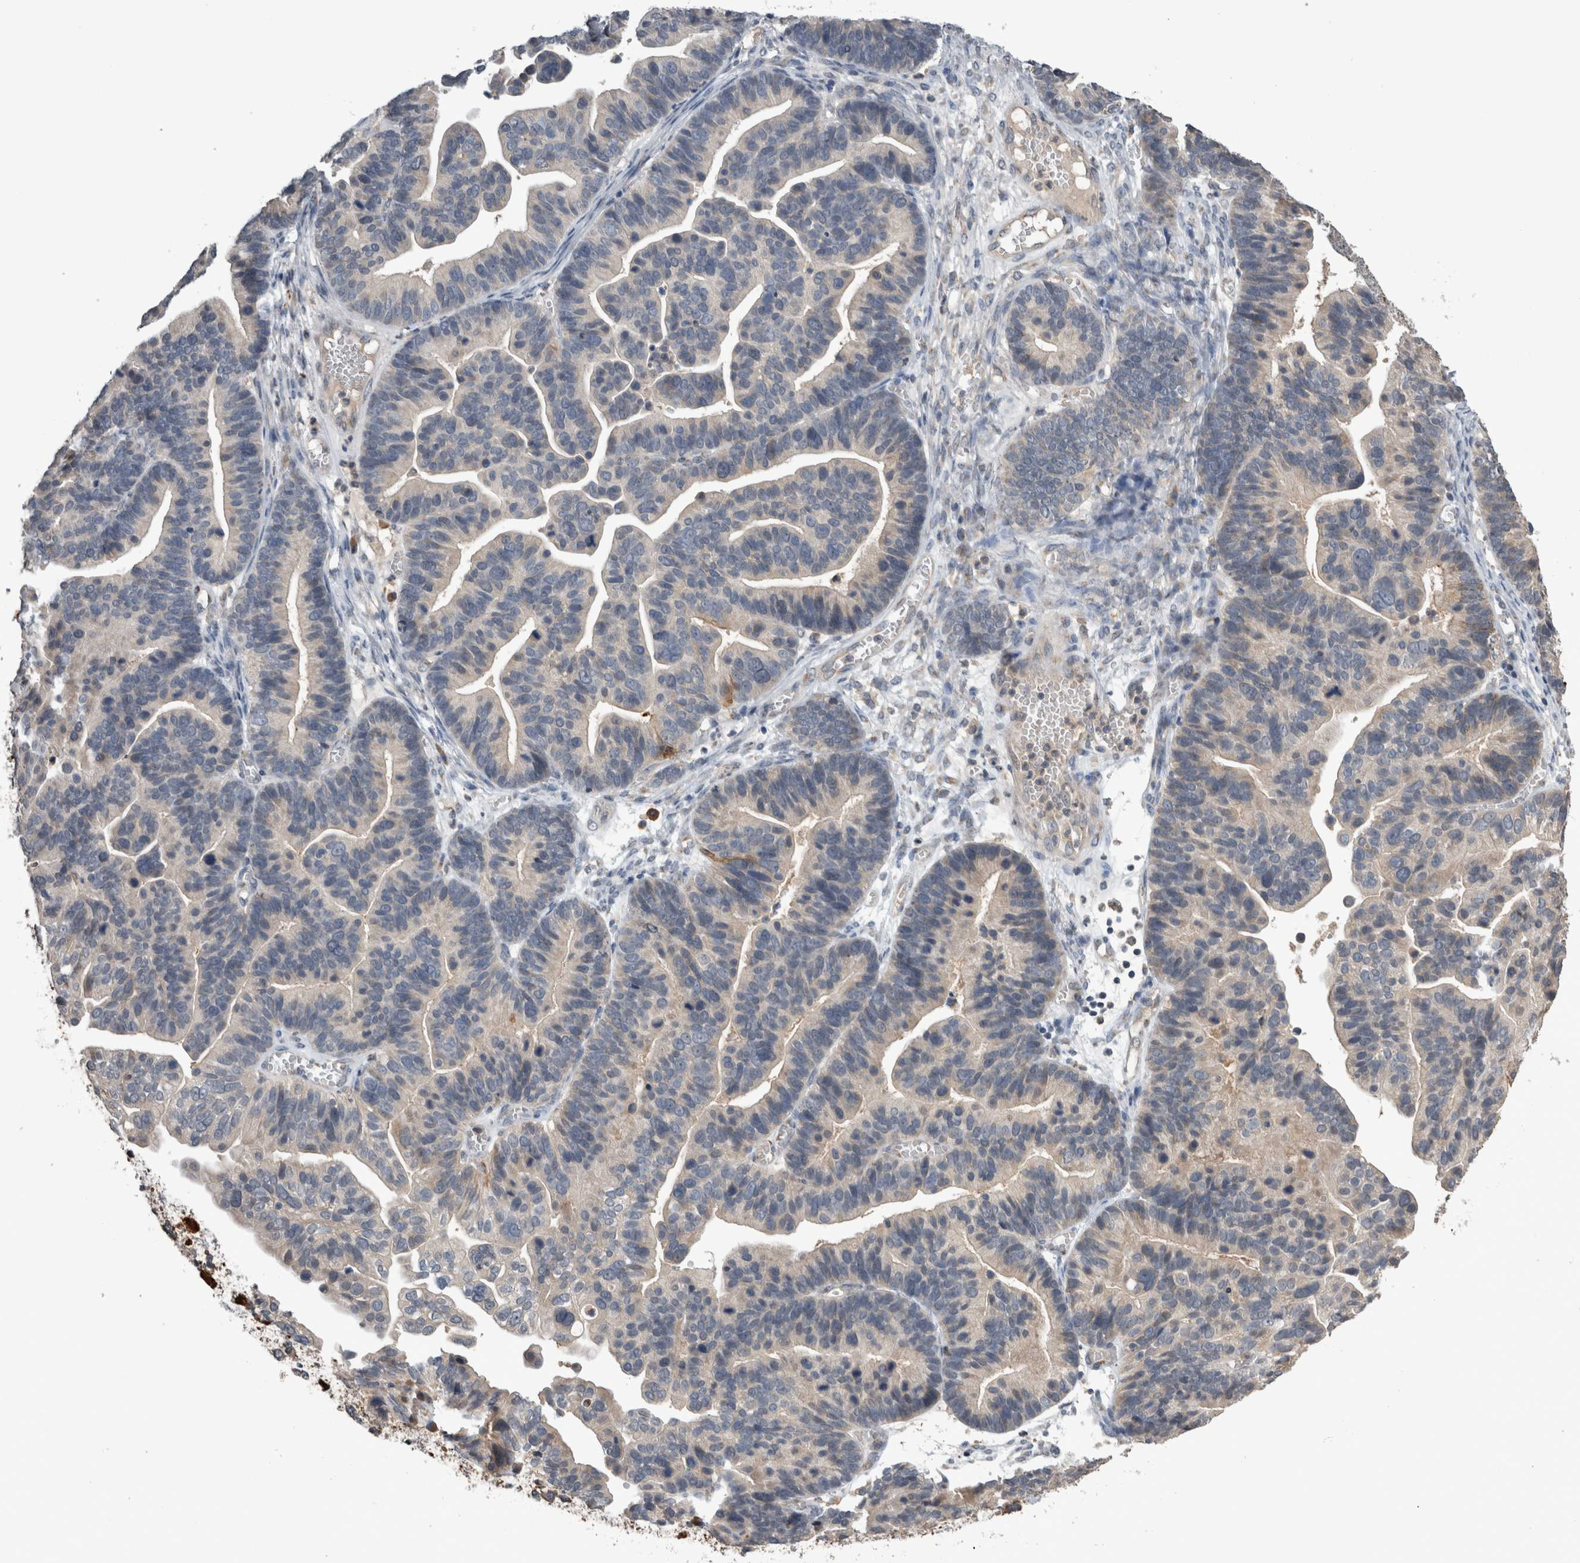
{"staining": {"intensity": "negative", "quantity": "none", "location": "none"}, "tissue": "ovarian cancer", "cell_type": "Tumor cells", "image_type": "cancer", "snomed": [{"axis": "morphology", "description": "Cystadenocarcinoma, serous, NOS"}, {"axis": "topography", "description": "Ovary"}], "caption": "Immunohistochemical staining of ovarian cancer (serous cystadenocarcinoma) displays no significant positivity in tumor cells. (Brightfield microscopy of DAB immunohistochemistry at high magnification).", "gene": "ANXA13", "patient": {"sex": "female", "age": 56}}